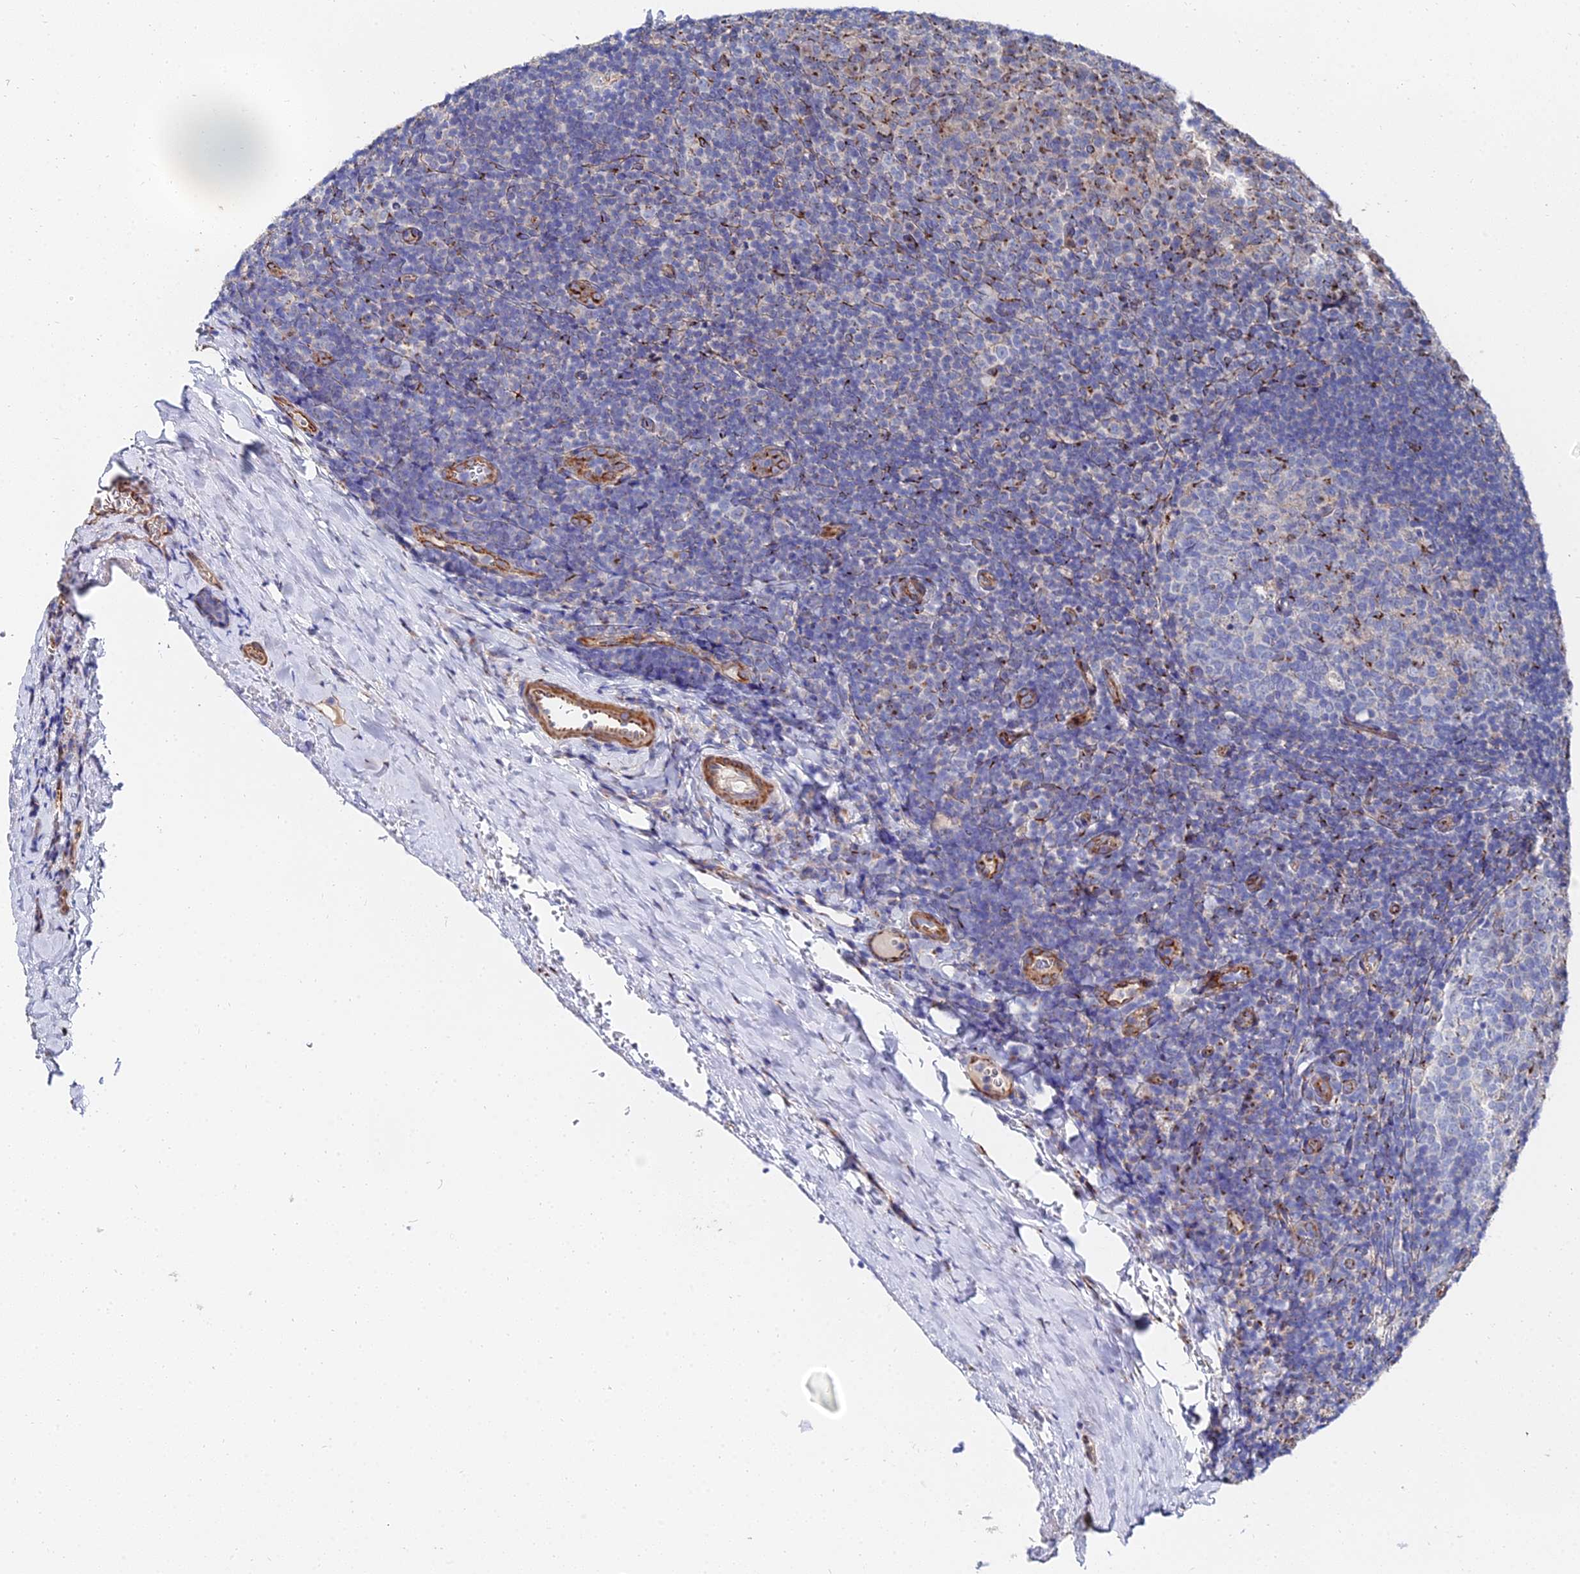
{"staining": {"intensity": "negative", "quantity": "none", "location": "none"}, "tissue": "tonsil", "cell_type": "Germinal center cells", "image_type": "normal", "snomed": [{"axis": "morphology", "description": "Normal tissue, NOS"}, {"axis": "topography", "description": "Tonsil"}], "caption": "A high-resolution micrograph shows IHC staining of benign tonsil, which displays no significant staining in germinal center cells.", "gene": "BORCS8", "patient": {"sex": "male", "age": 17}}